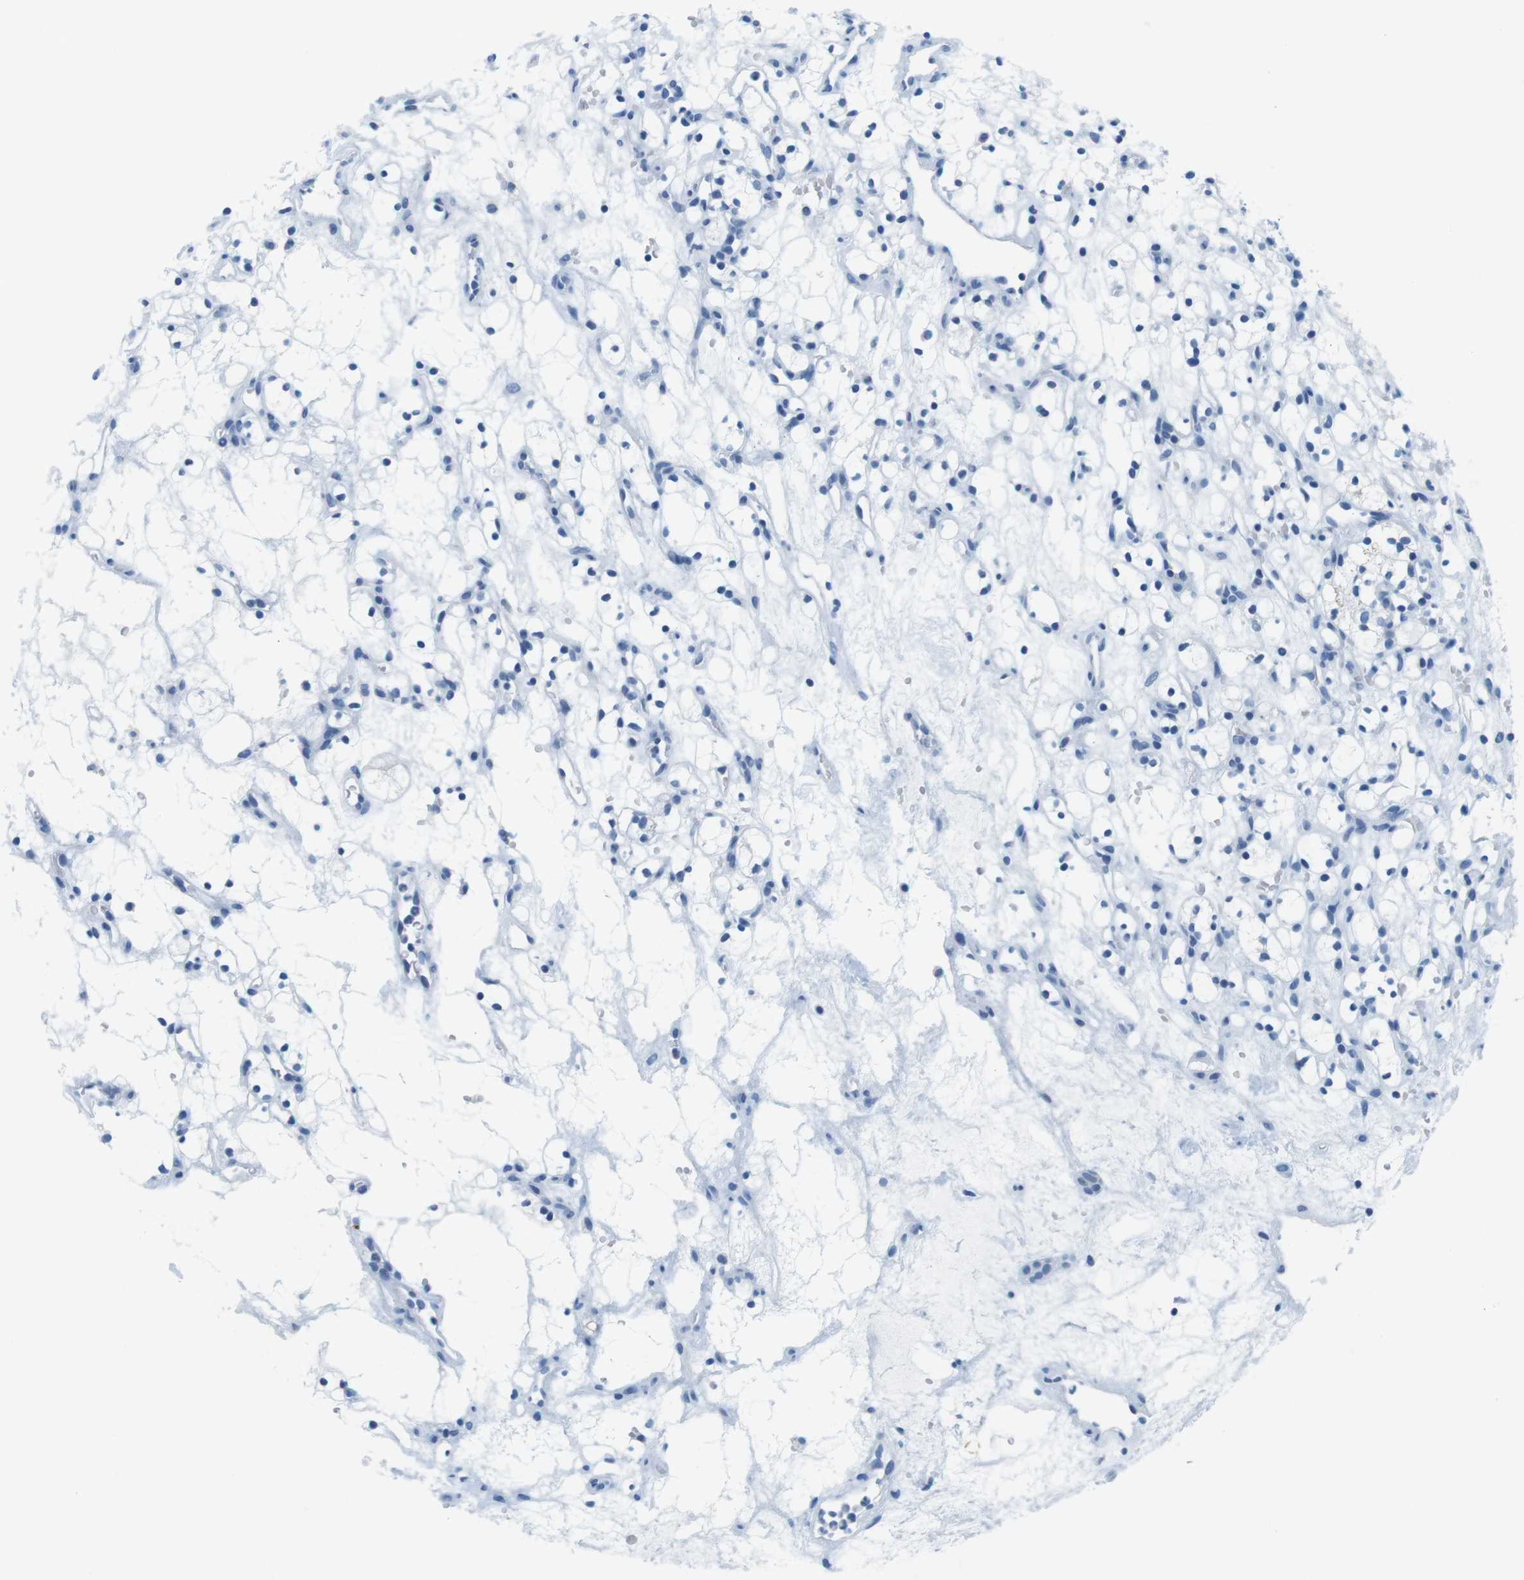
{"staining": {"intensity": "negative", "quantity": "none", "location": "none"}, "tissue": "renal cancer", "cell_type": "Tumor cells", "image_type": "cancer", "snomed": [{"axis": "morphology", "description": "Adenocarcinoma, NOS"}, {"axis": "topography", "description": "Kidney"}], "caption": "Tumor cells are negative for protein expression in human renal adenocarcinoma. The staining is performed using DAB (3,3'-diaminobenzidine) brown chromogen with nuclei counter-stained in using hematoxylin.", "gene": "CYP2C9", "patient": {"sex": "female", "age": 60}}